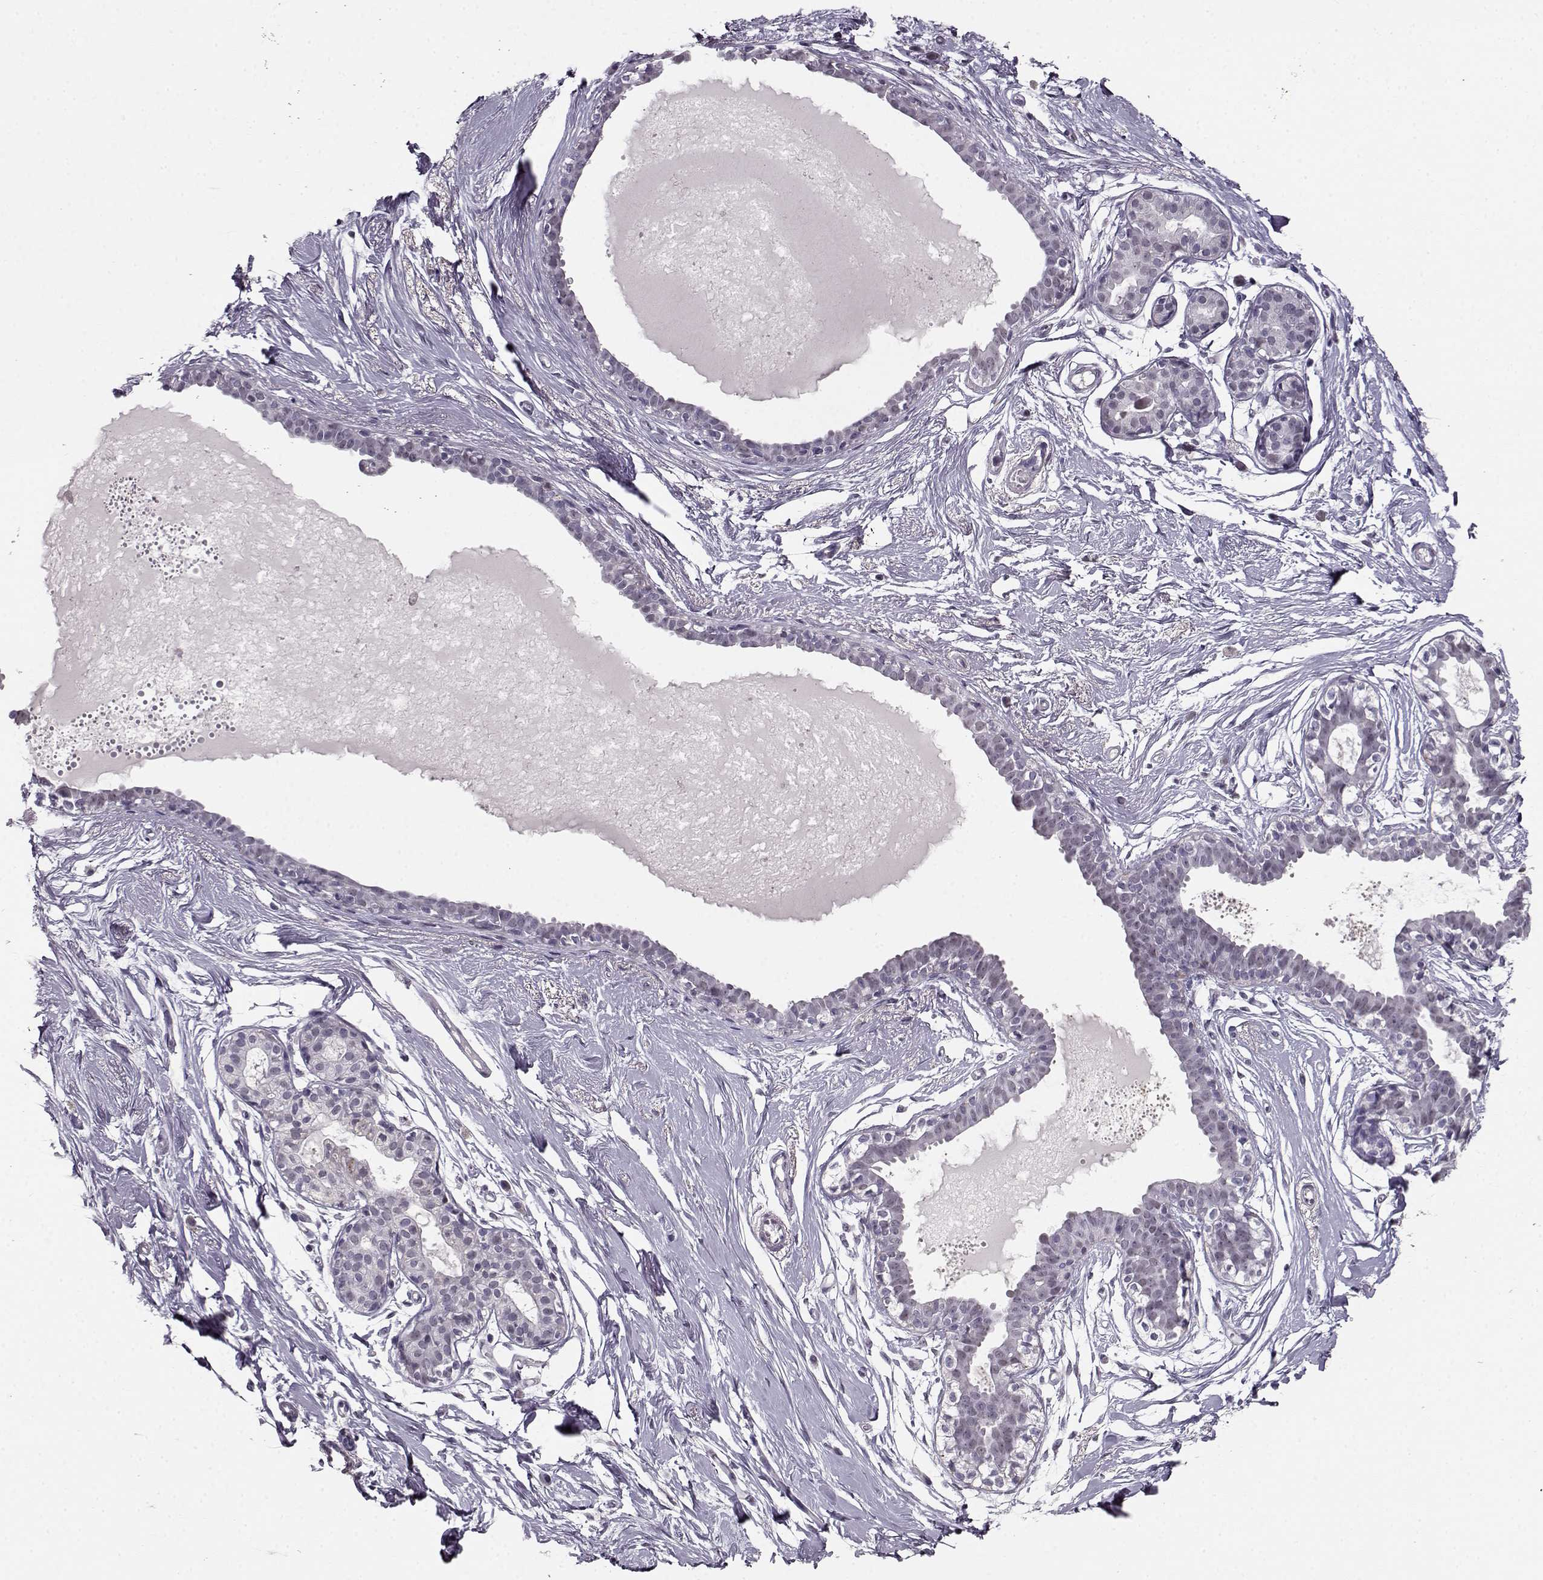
{"staining": {"intensity": "negative", "quantity": "none", "location": "none"}, "tissue": "breast", "cell_type": "Adipocytes", "image_type": "normal", "snomed": [{"axis": "morphology", "description": "Normal tissue, NOS"}, {"axis": "topography", "description": "Breast"}], "caption": "The histopathology image reveals no staining of adipocytes in benign breast.", "gene": "RP1L1", "patient": {"sex": "female", "age": 49}}